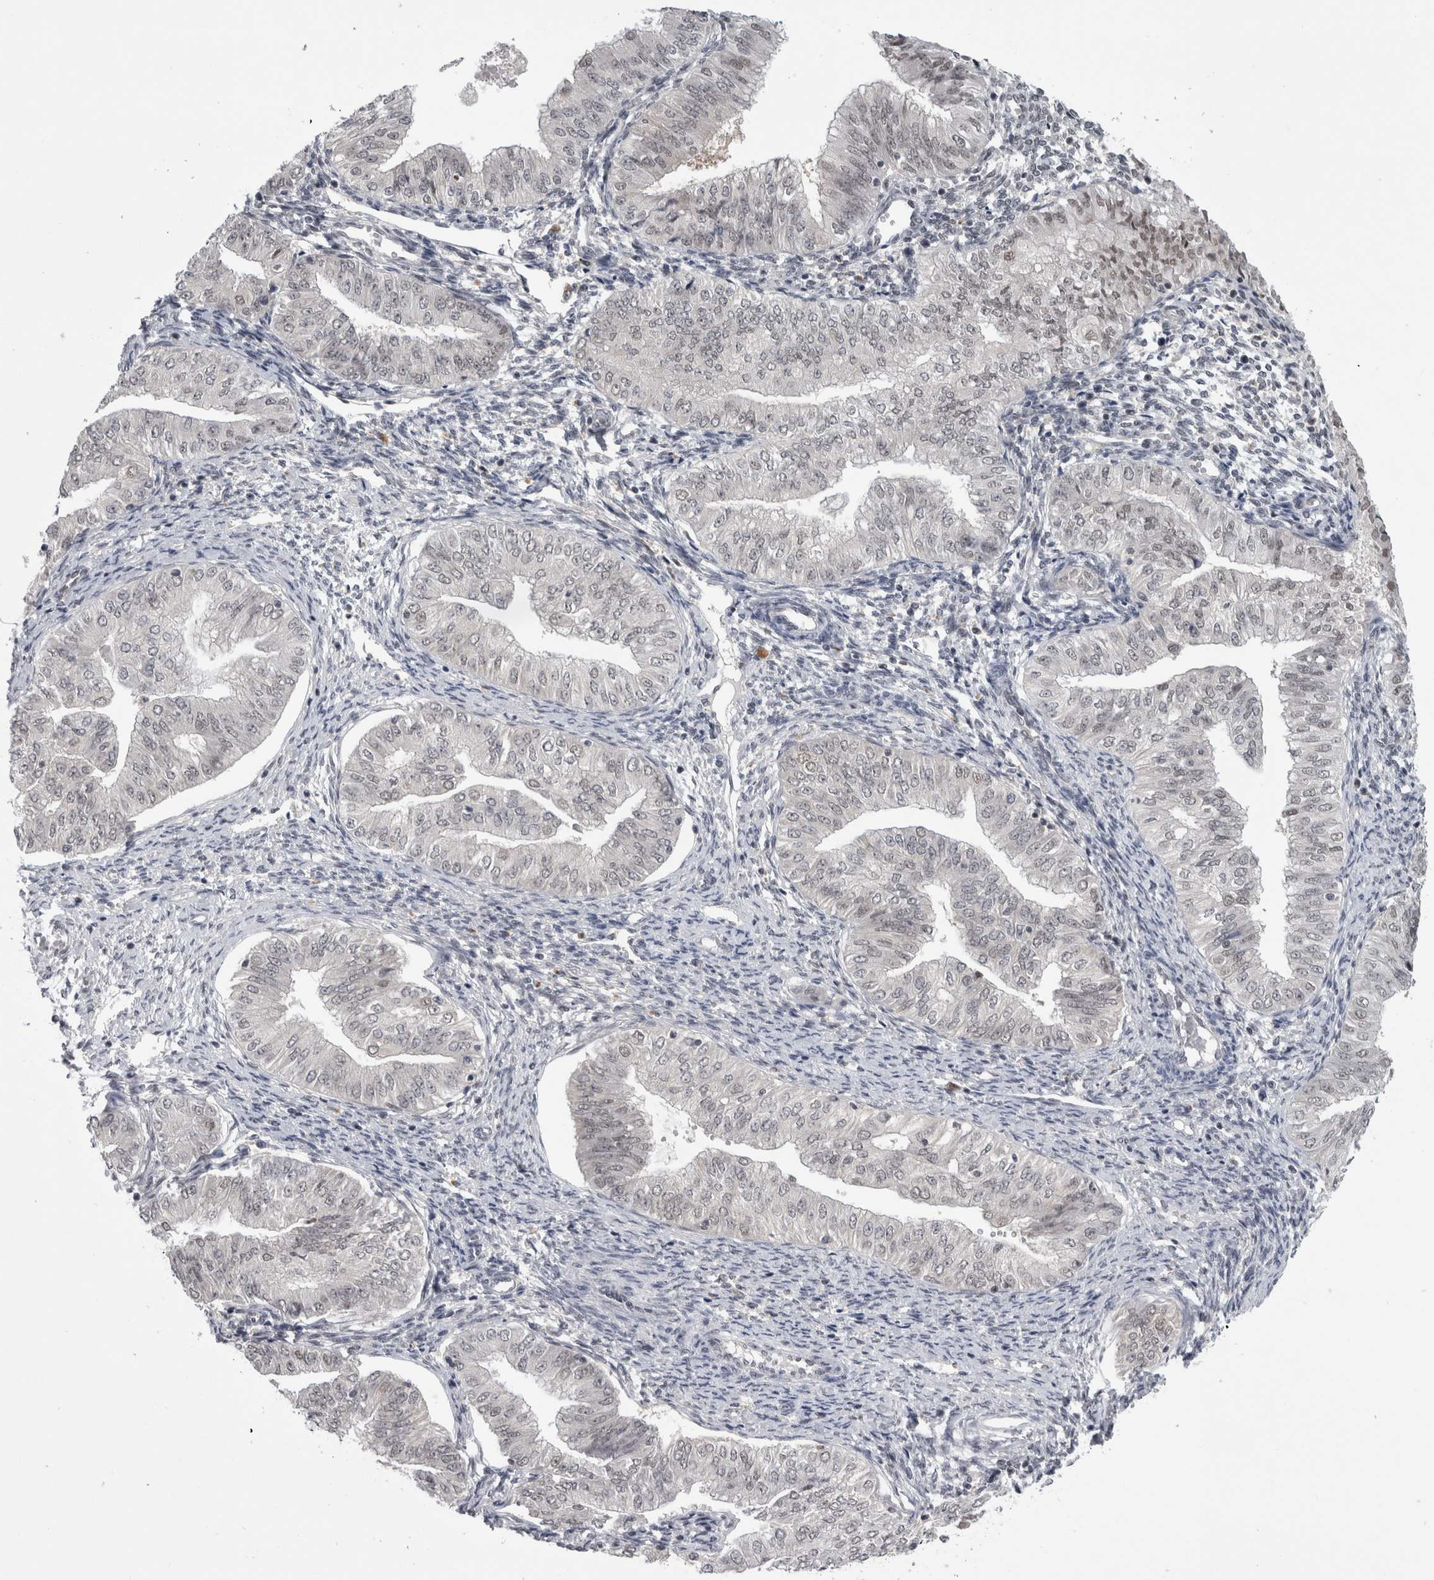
{"staining": {"intensity": "weak", "quantity": ">75%", "location": "nuclear"}, "tissue": "endometrial cancer", "cell_type": "Tumor cells", "image_type": "cancer", "snomed": [{"axis": "morphology", "description": "Normal tissue, NOS"}, {"axis": "morphology", "description": "Adenocarcinoma, NOS"}, {"axis": "topography", "description": "Endometrium"}], "caption": "A histopathology image of human endometrial adenocarcinoma stained for a protein shows weak nuclear brown staining in tumor cells.", "gene": "PSMB2", "patient": {"sex": "female", "age": 53}}